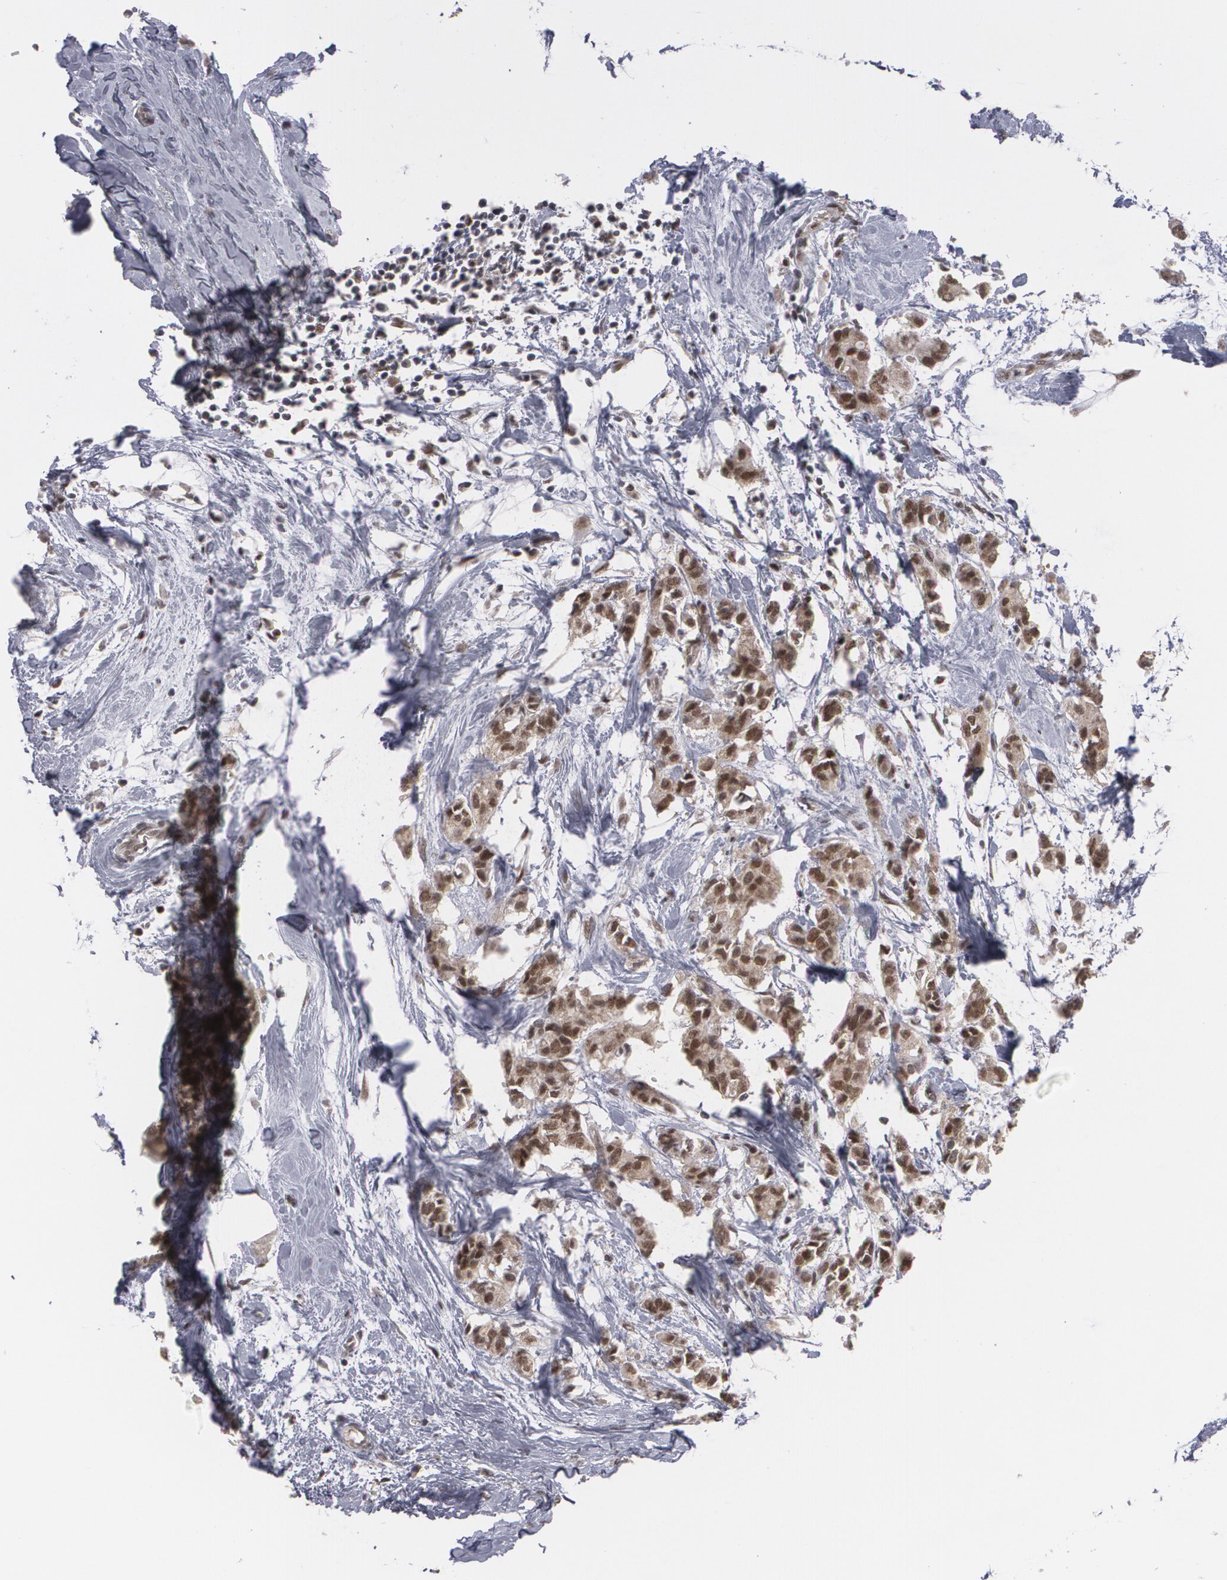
{"staining": {"intensity": "strong", "quantity": ">75%", "location": "nuclear"}, "tissue": "breast cancer", "cell_type": "Tumor cells", "image_type": "cancer", "snomed": [{"axis": "morphology", "description": "Duct carcinoma"}, {"axis": "topography", "description": "Breast"}], "caption": "Immunohistochemical staining of human invasive ductal carcinoma (breast) reveals high levels of strong nuclear protein positivity in about >75% of tumor cells.", "gene": "INTS6", "patient": {"sex": "female", "age": 84}}